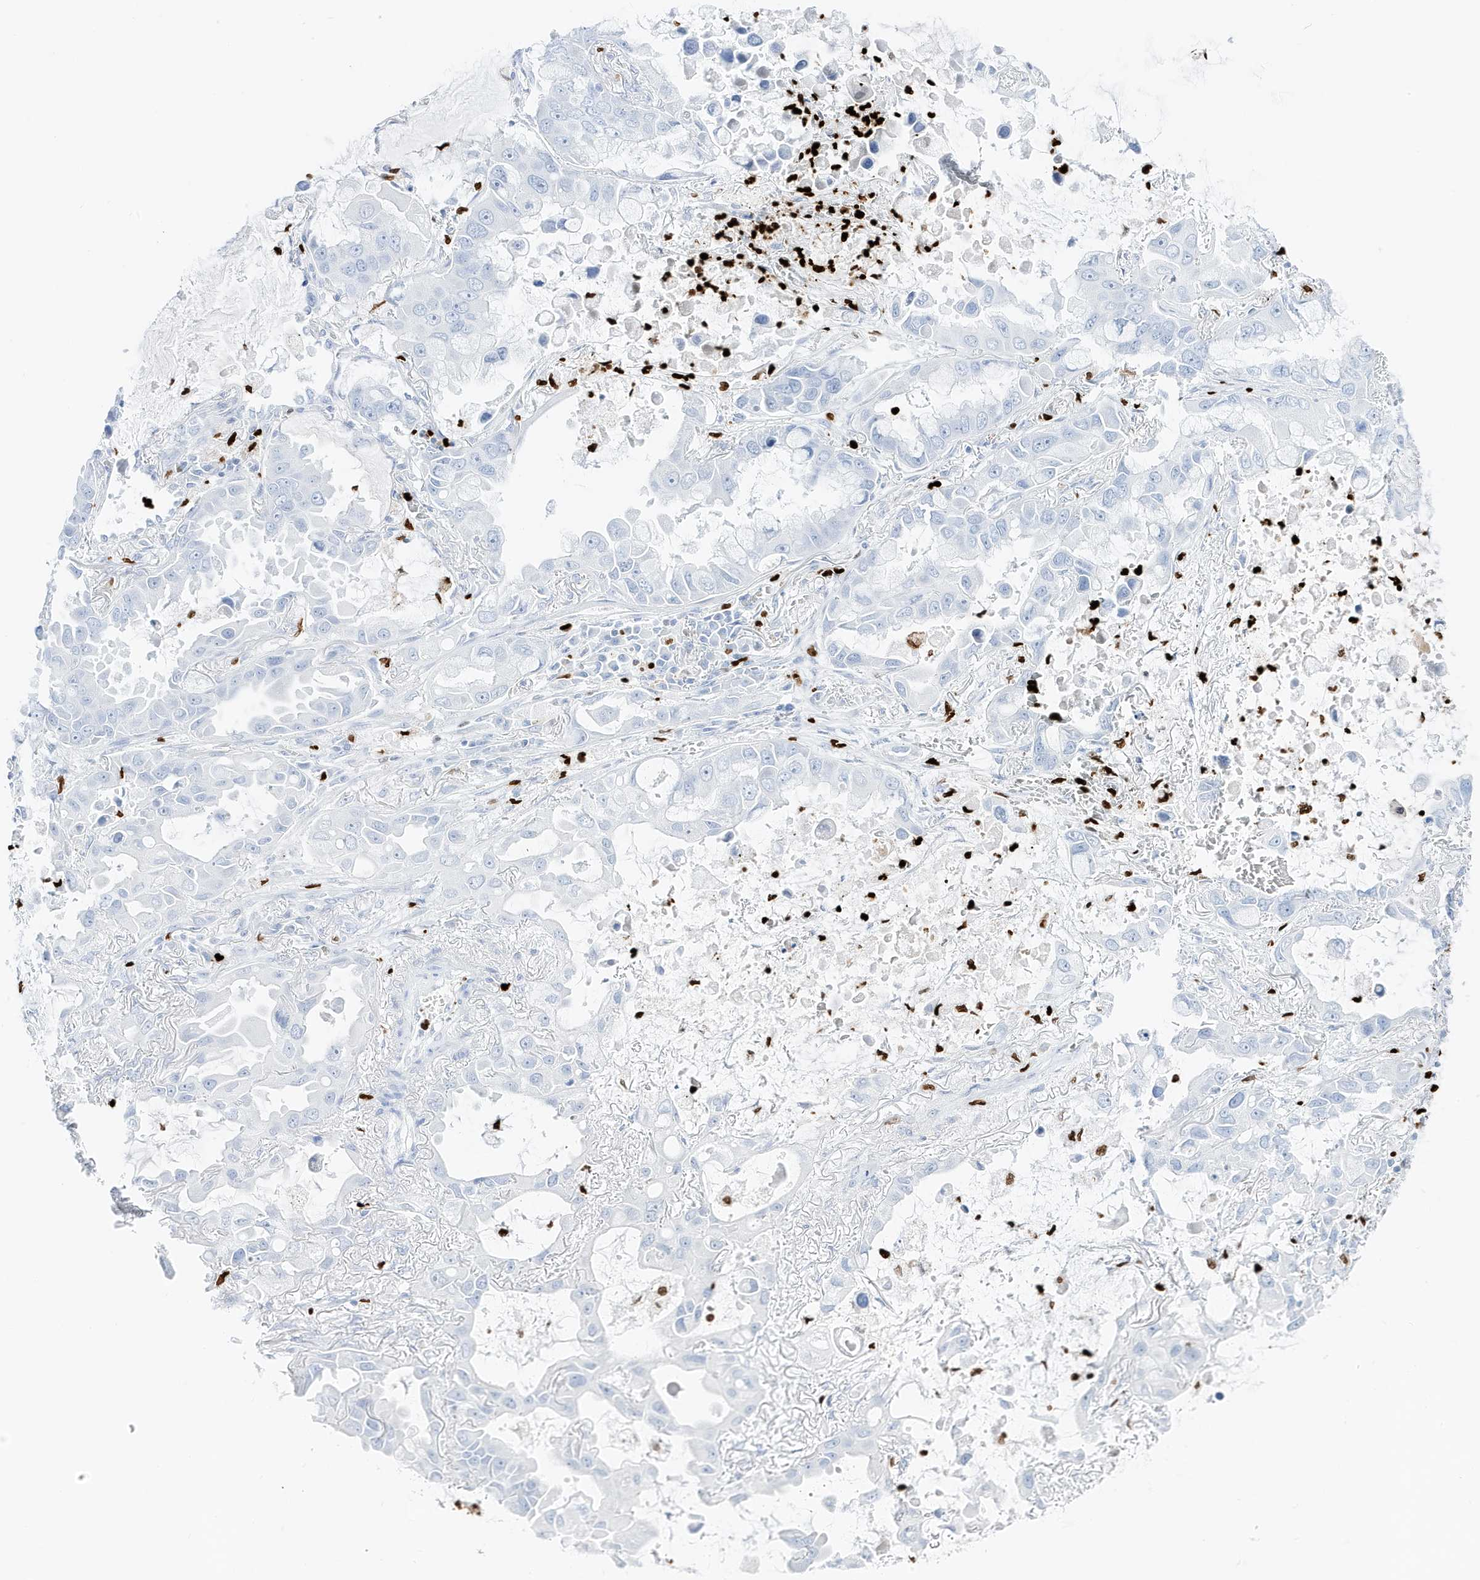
{"staining": {"intensity": "negative", "quantity": "none", "location": "none"}, "tissue": "lung cancer", "cell_type": "Tumor cells", "image_type": "cancer", "snomed": [{"axis": "morphology", "description": "Adenocarcinoma, NOS"}, {"axis": "topography", "description": "Lung"}], "caption": "Immunohistochemical staining of human lung cancer (adenocarcinoma) shows no significant positivity in tumor cells.", "gene": "MNDA", "patient": {"sex": "male", "age": 64}}